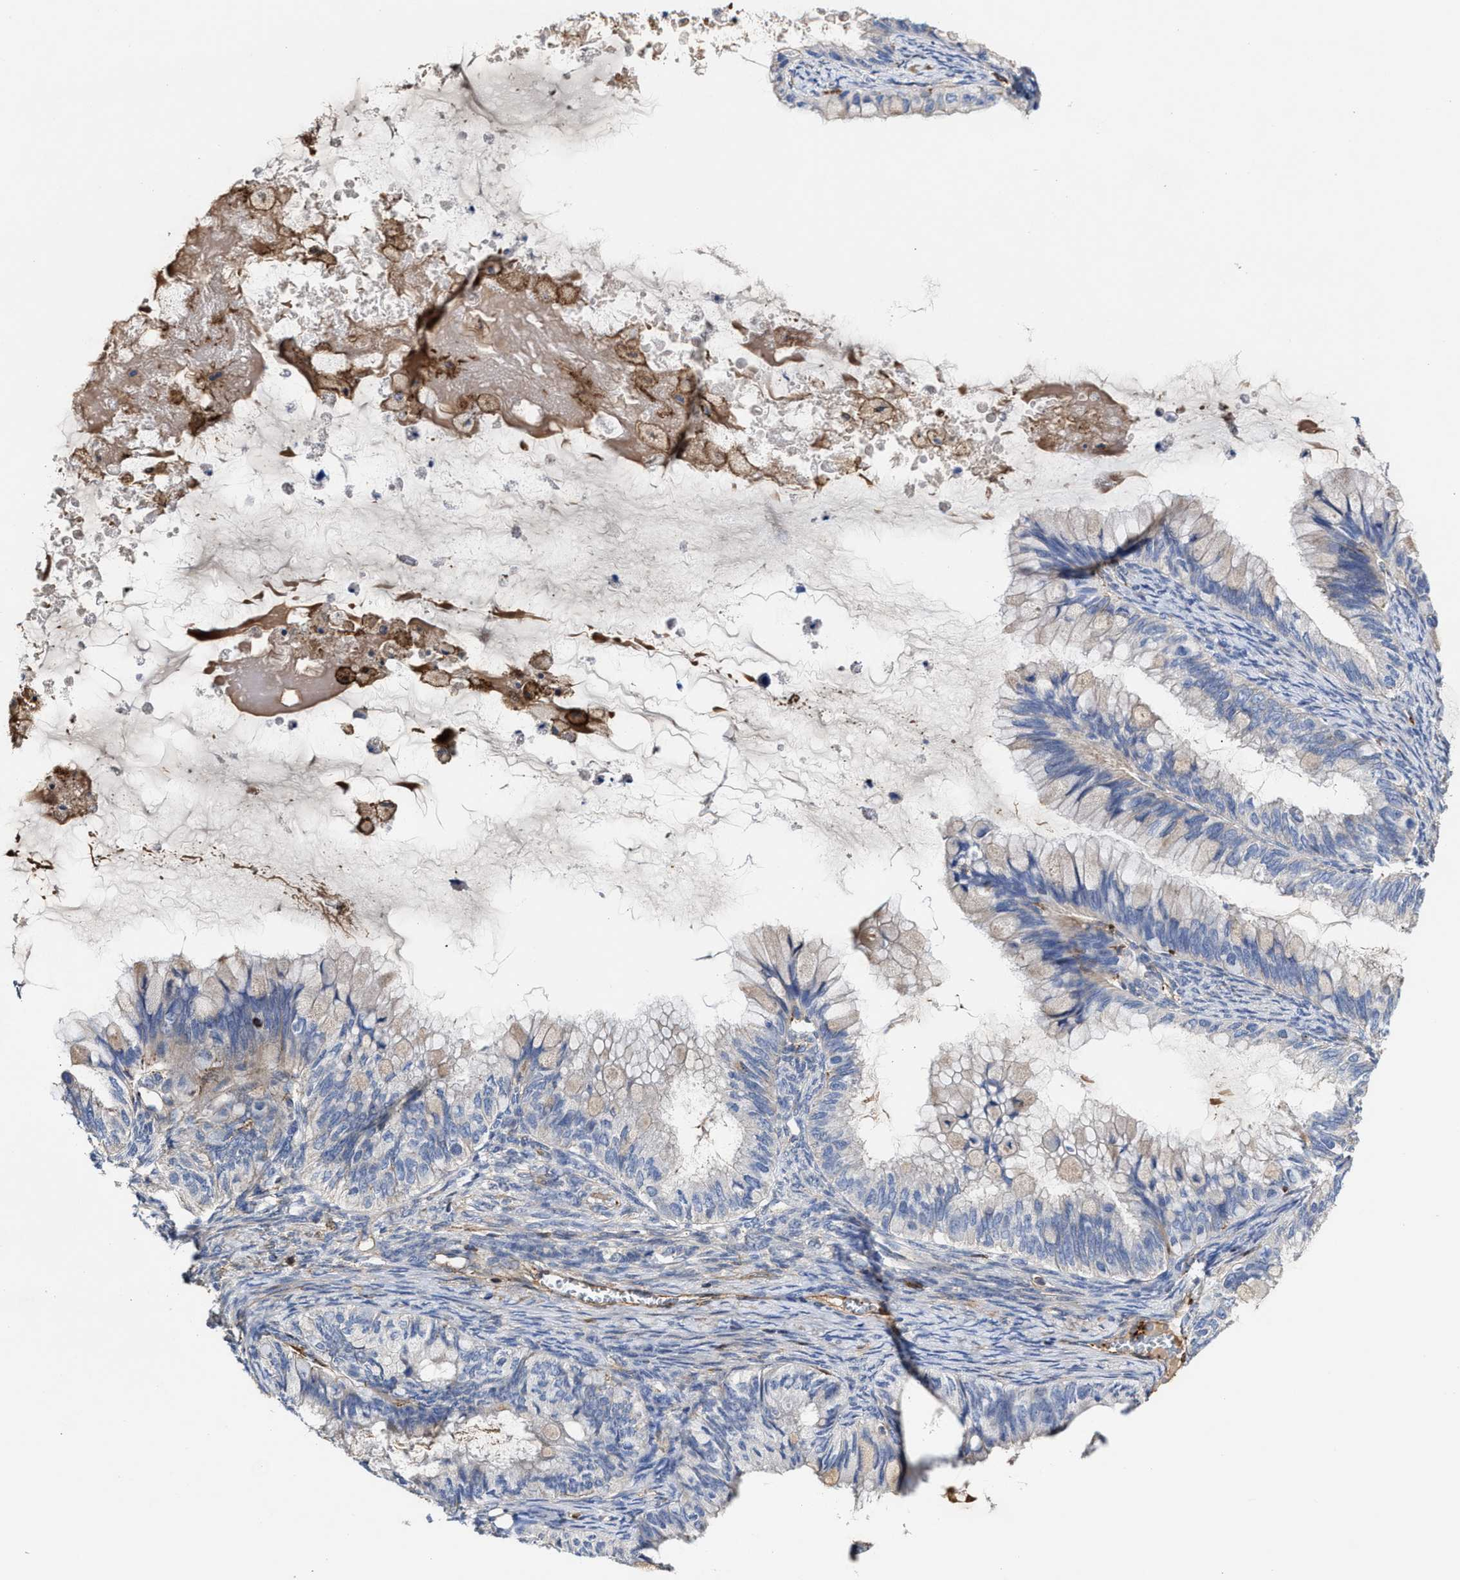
{"staining": {"intensity": "negative", "quantity": "none", "location": "none"}, "tissue": "ovarian cancer", "cell_type": "Tumor cells", "image_type": "cancer", "snomed": [{"axis": "morphology", "description": "Cystadenocarcinoma, mucinous, NOS"}, {"axis": "topography", "description": "Ovary"}], "caption": "Ovarian cancer was stained to show a protein in brown. There is no significant expression in tumor cells. Brightfield microscopy of immunohistochemistry (IHC) stained with DAB (brown) and hematoxylin (blue), captured at high magnification.", "gene": "HS3ST5", "patient": {"sex": "female", "age": 80}}